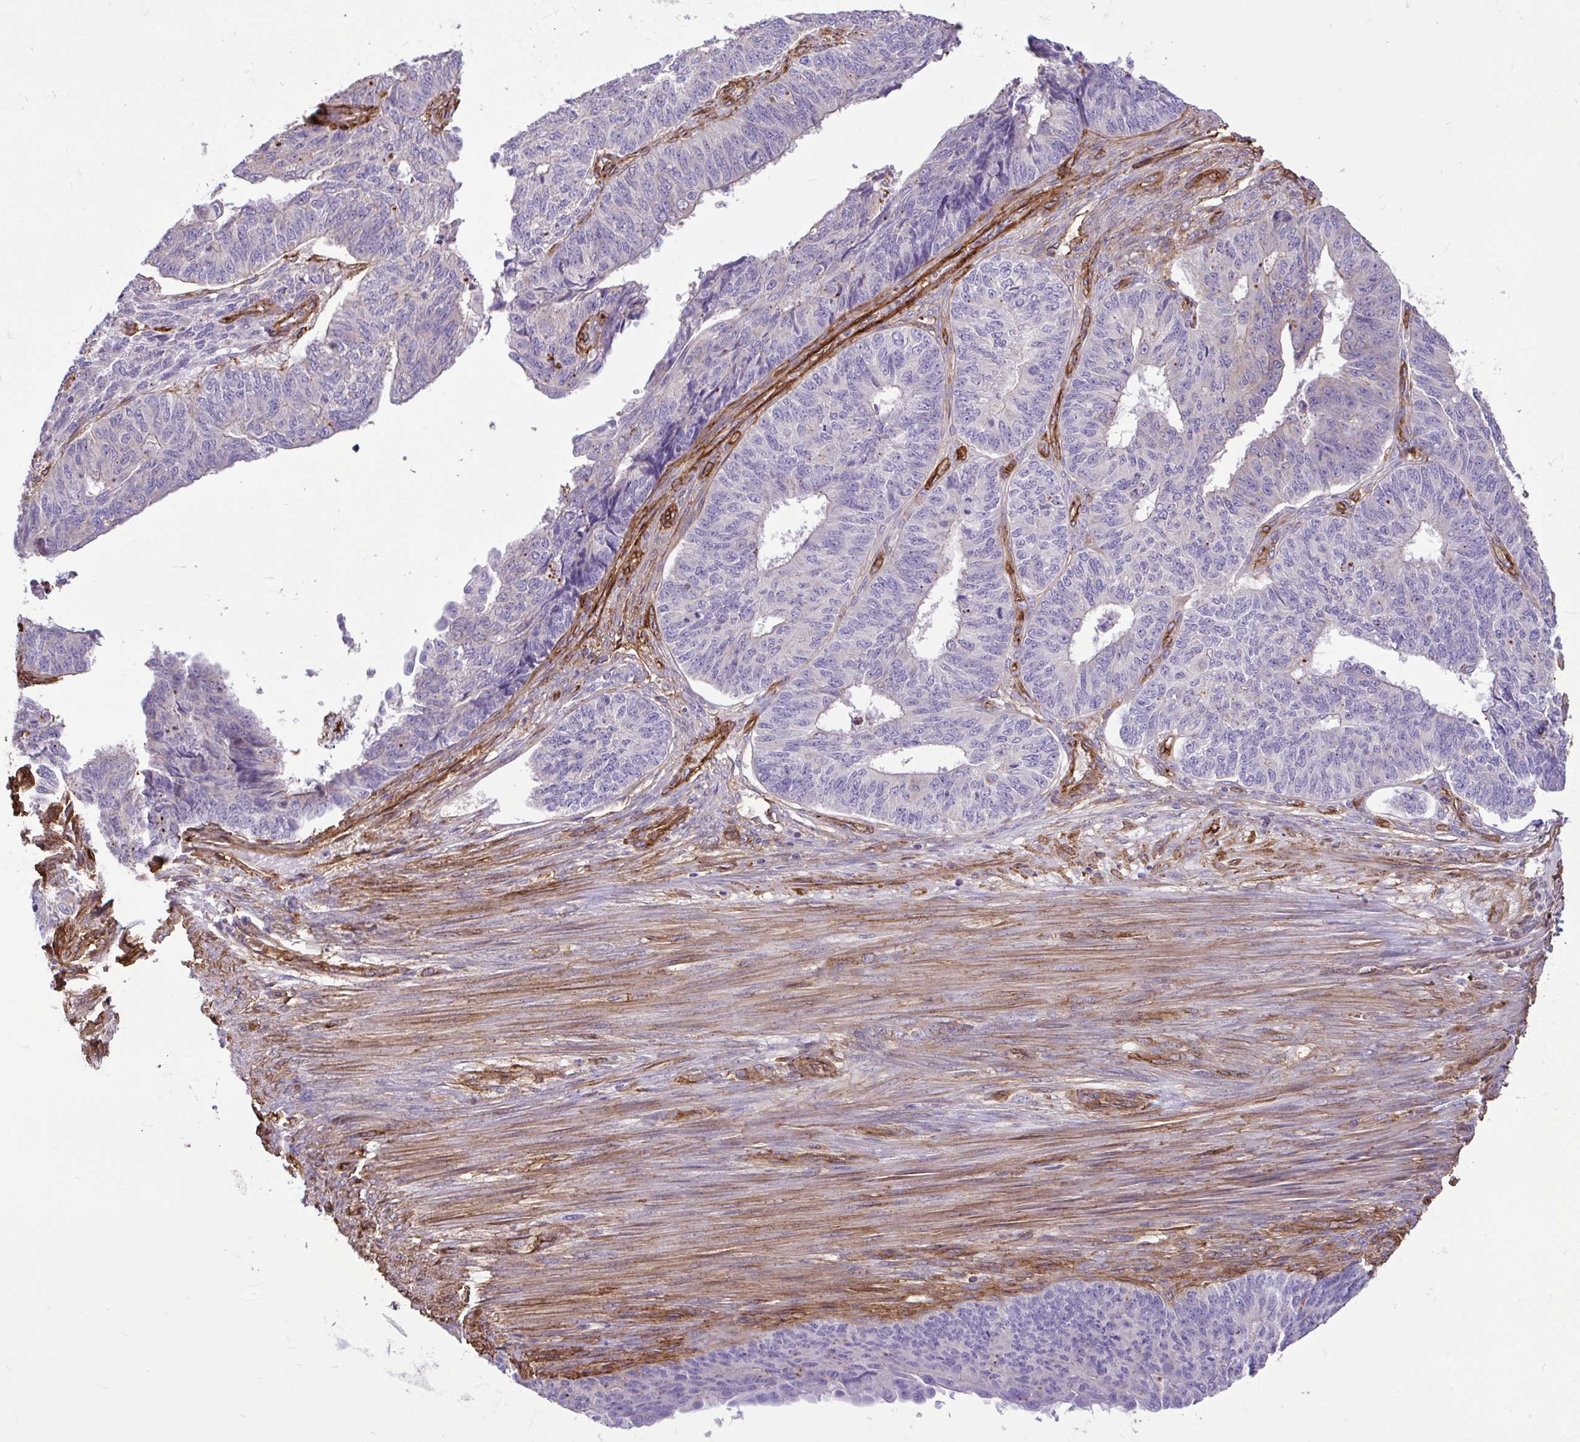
{"staining": {"intensity": "negative", "quantity": "none", "location": "none"}, "tissue": "endometrial cancer", "cell_type": "Tumor cells", "image_type": "cancer", "snomed": [{"axis": "morphology", "description": "Adenocarcinoma, NOS"}, {"axis": "topography", "description": "Endometrium"}], "caption": "IHC photomicrograph of neoplastic tissue: endometrial cancer (adenocarcinoma) stained with DAB (3,3'-diaminobenzidine) shows no significant protein expression in tumor cells.", "gene": "PTPRK", "patient": {"sex": "female", "age": 32}}